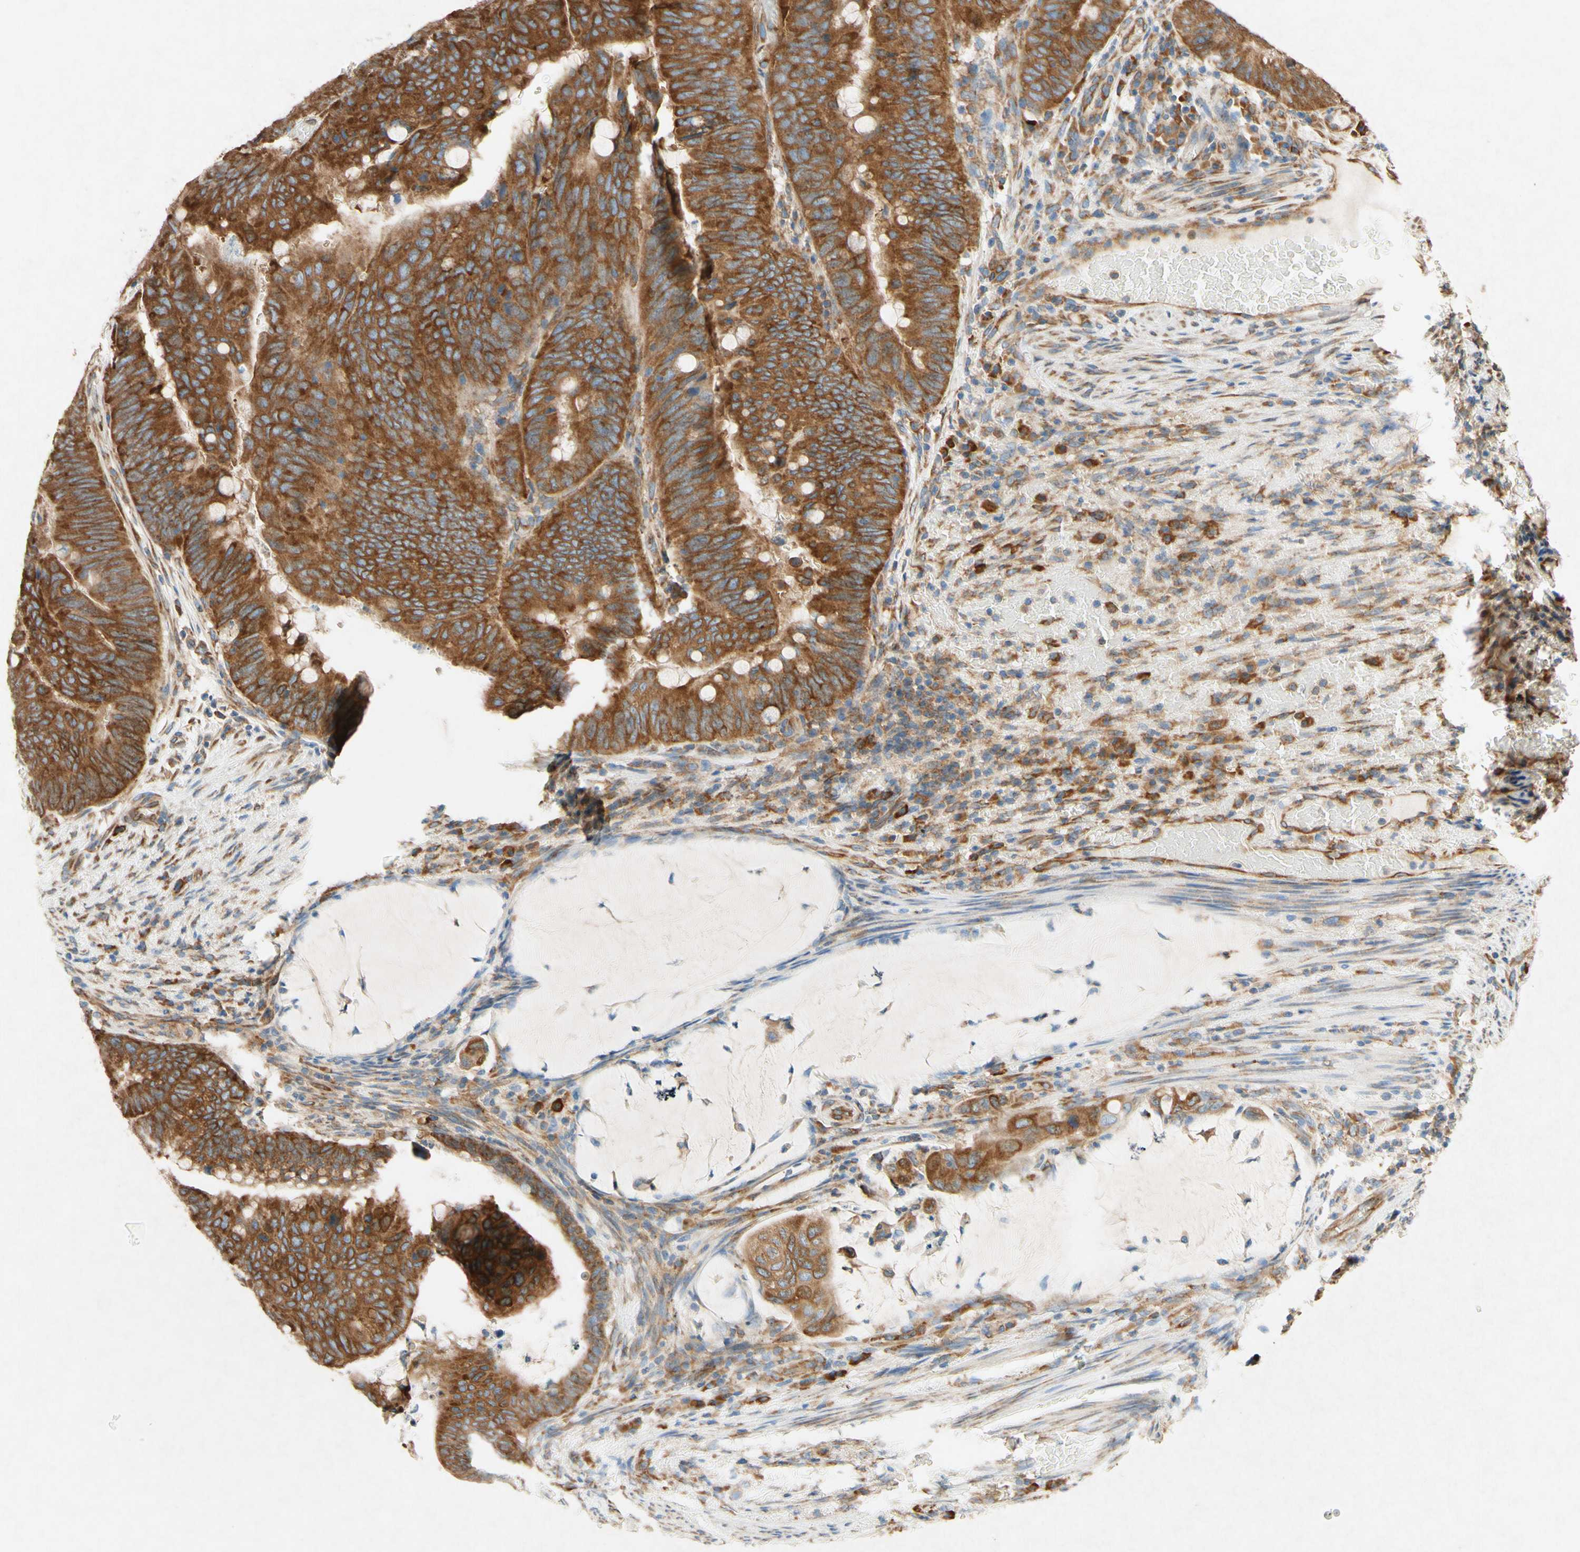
{"staining": {"intensity": "strong", "quantity": ">75%", "location": "cytoplasmic/membranous"}, "tissue": "colorectal cancer", "cell_type": "Tumor cells", "image_type": "cancer", "snomed": [{"axis": "morphology", "description": "Normal tissue, NOS"}, {"axis": "morphology", "description": "Adenocarcinoma, NOS"}, {"axis": "topography", "description": "Rectum"}, {"axis": "topography", "description": "Peripheral nerve tissue"}], "caption": "Colorectal cancer (adenocarcinoma) tissue shows strong cytoplasmic/membranous expression in about >75% of tumor cells", "gene": "PABPC1", "patient": {"sex": "male", "age": 92}}